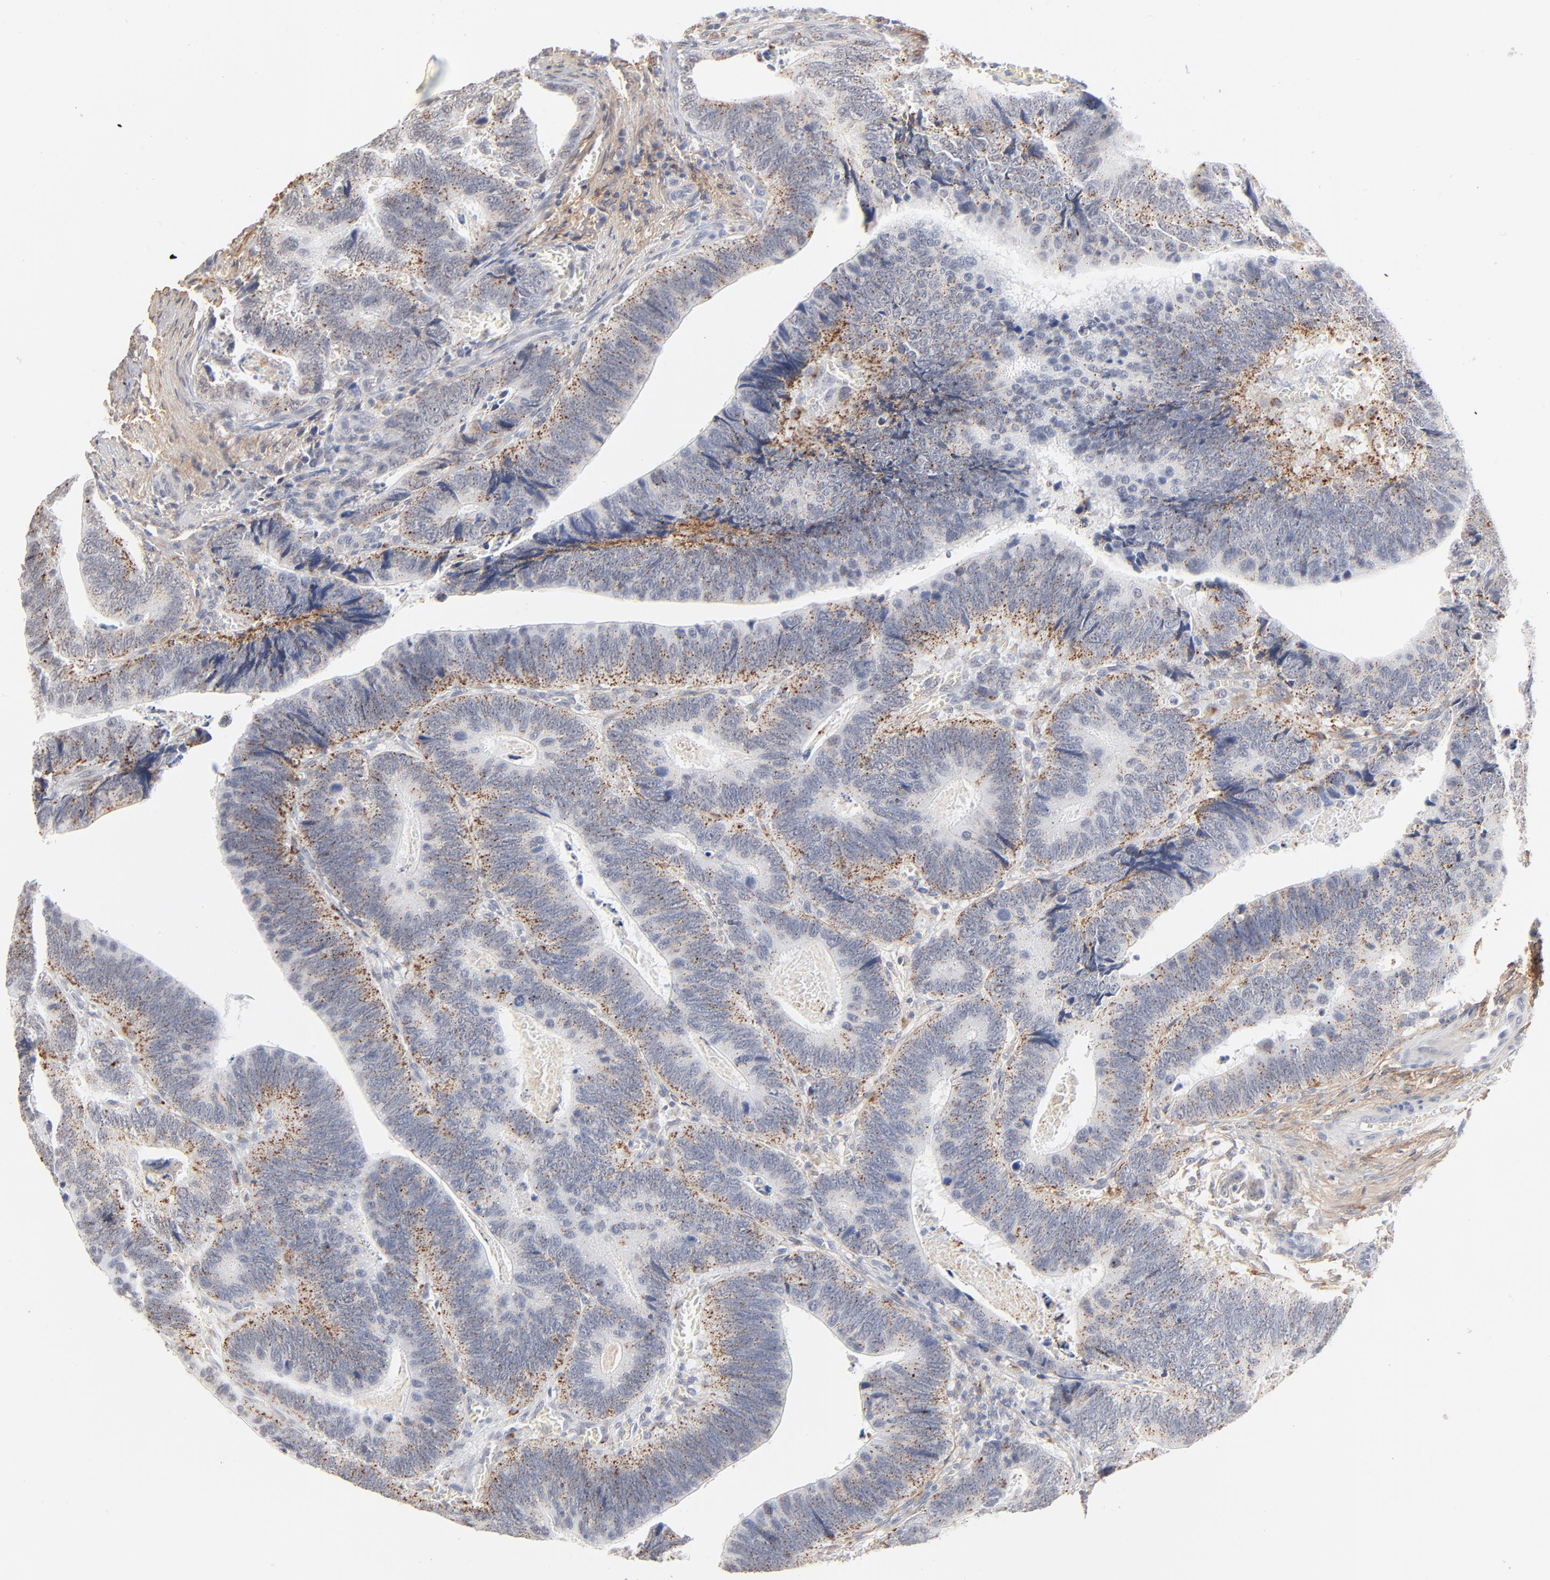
{"staining": {"intensity": "moderate", "quantity": "25%-75%", "location": "cytoplasmic/membranous"}, "tissue": "colorectal cancer", "cell_type": "Tumor cells", "image_type": "cancer", "snomed": [{"axis": "morphology", "description": "Adenocarcinoma, NOS"}, {"axis": "topography", "description": "Colon"}], "caption": "A brown stain shows moderate cytoplasmic/membranous expression of a protein in human colorectal adenocarcinoma tumor cells.", "gene": "LTBP2", "patient": {"sex": "male", "age": 72}}